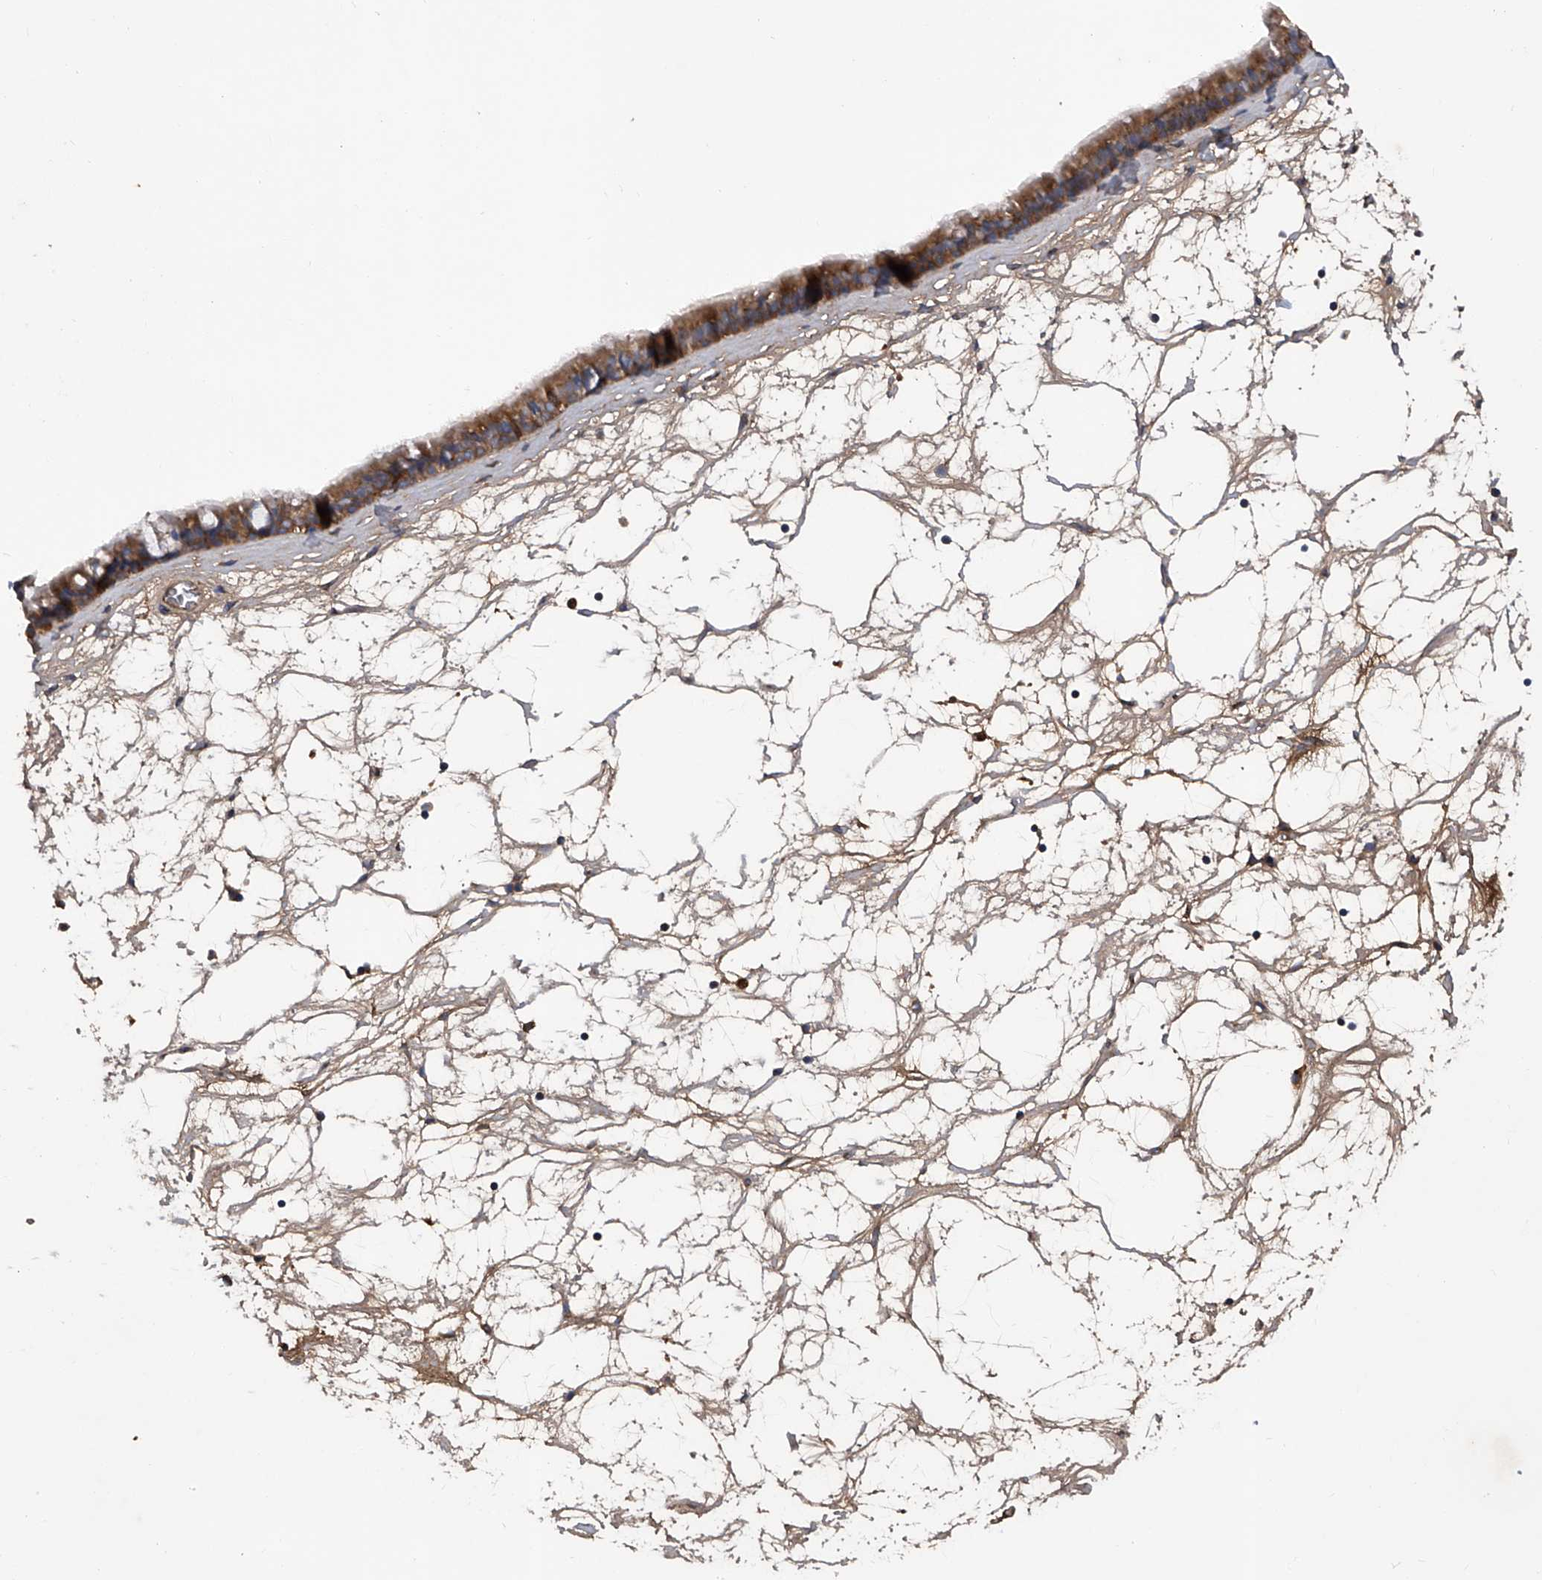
{"staining": {"intensity": "strong", "quantity": ">75%", "location": "cytoplasmic/membranous"}, "tissue": "nasopharynx", "cell_type": "Respiratory epithelial cells", "image_type": "normal", "snomed": [{"axis": "morphology", "description": "Normal tissue, NOS"}, {"axis": "topography", "description": "Nasopharynx"}], "caption": "Unremarkable nasopharynx displays strong cytoplasmic/membranous staining in approximately >75% of respiratory epithelial cells.", "gene": "ASCC3", "patient": {"sex": "male", "age": 64}}